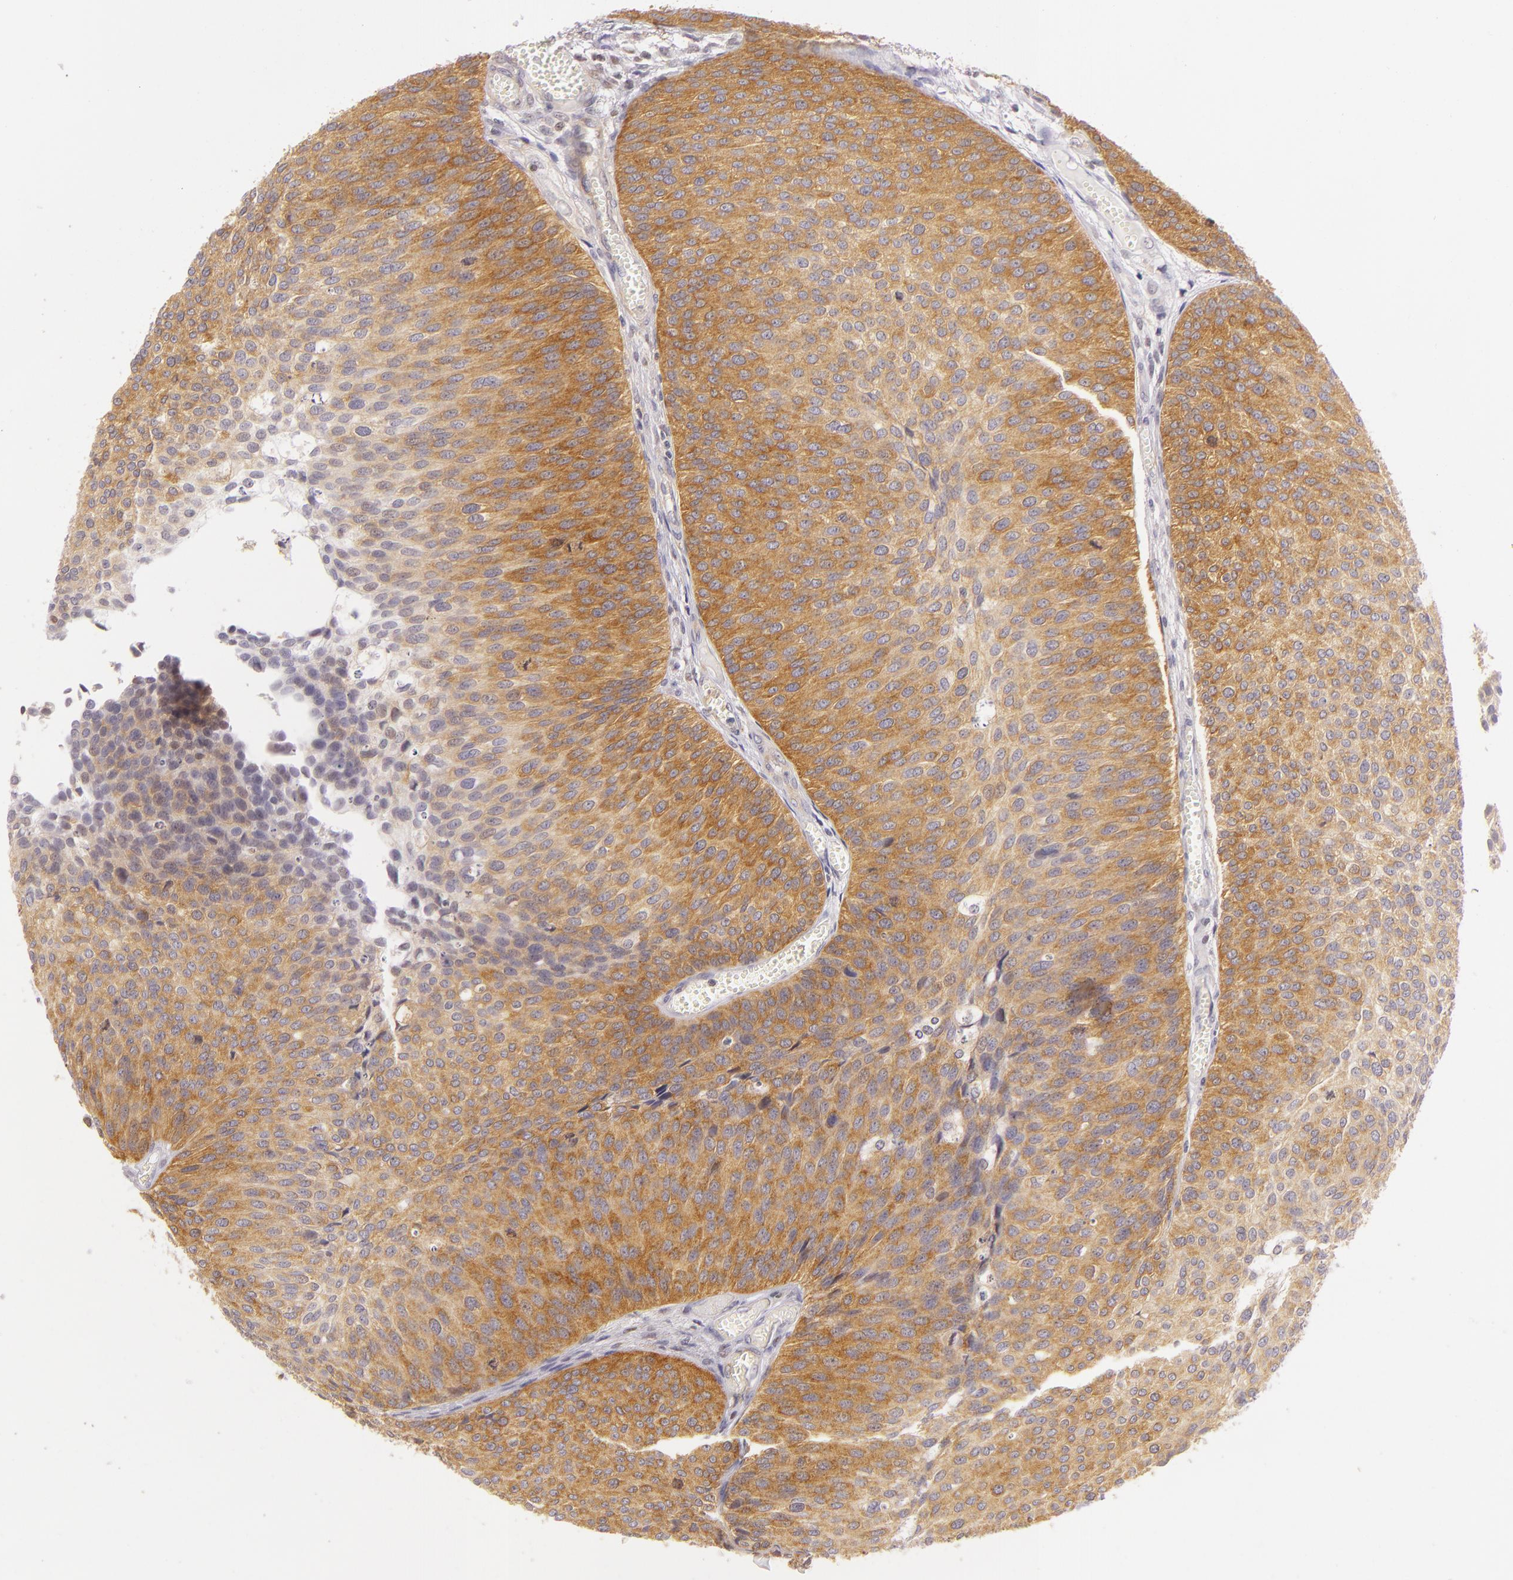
{"staining": {"intensity": "moderate", "quantity": "25%-75%", "location": "cytoplasmic/membranous"}, "tissue": "urothelial cancer", "cell_type": "Tumor cells", "image_type": "cancer", "snomed": [{"axis": "morphology", "description": "Urothelial carcinoma, Low grade"}, {"axis": "topography", "description": "Urinary bladder"}], "caption": "The image exhibits immunohistochemical staining of urothelial cancer. There is moderate cytoplasmic/membranous expression is identified in about 25%-75% of tumor cells.", "gene": "IMPDH1", "patient": {"sex": "male", "age": 84}}